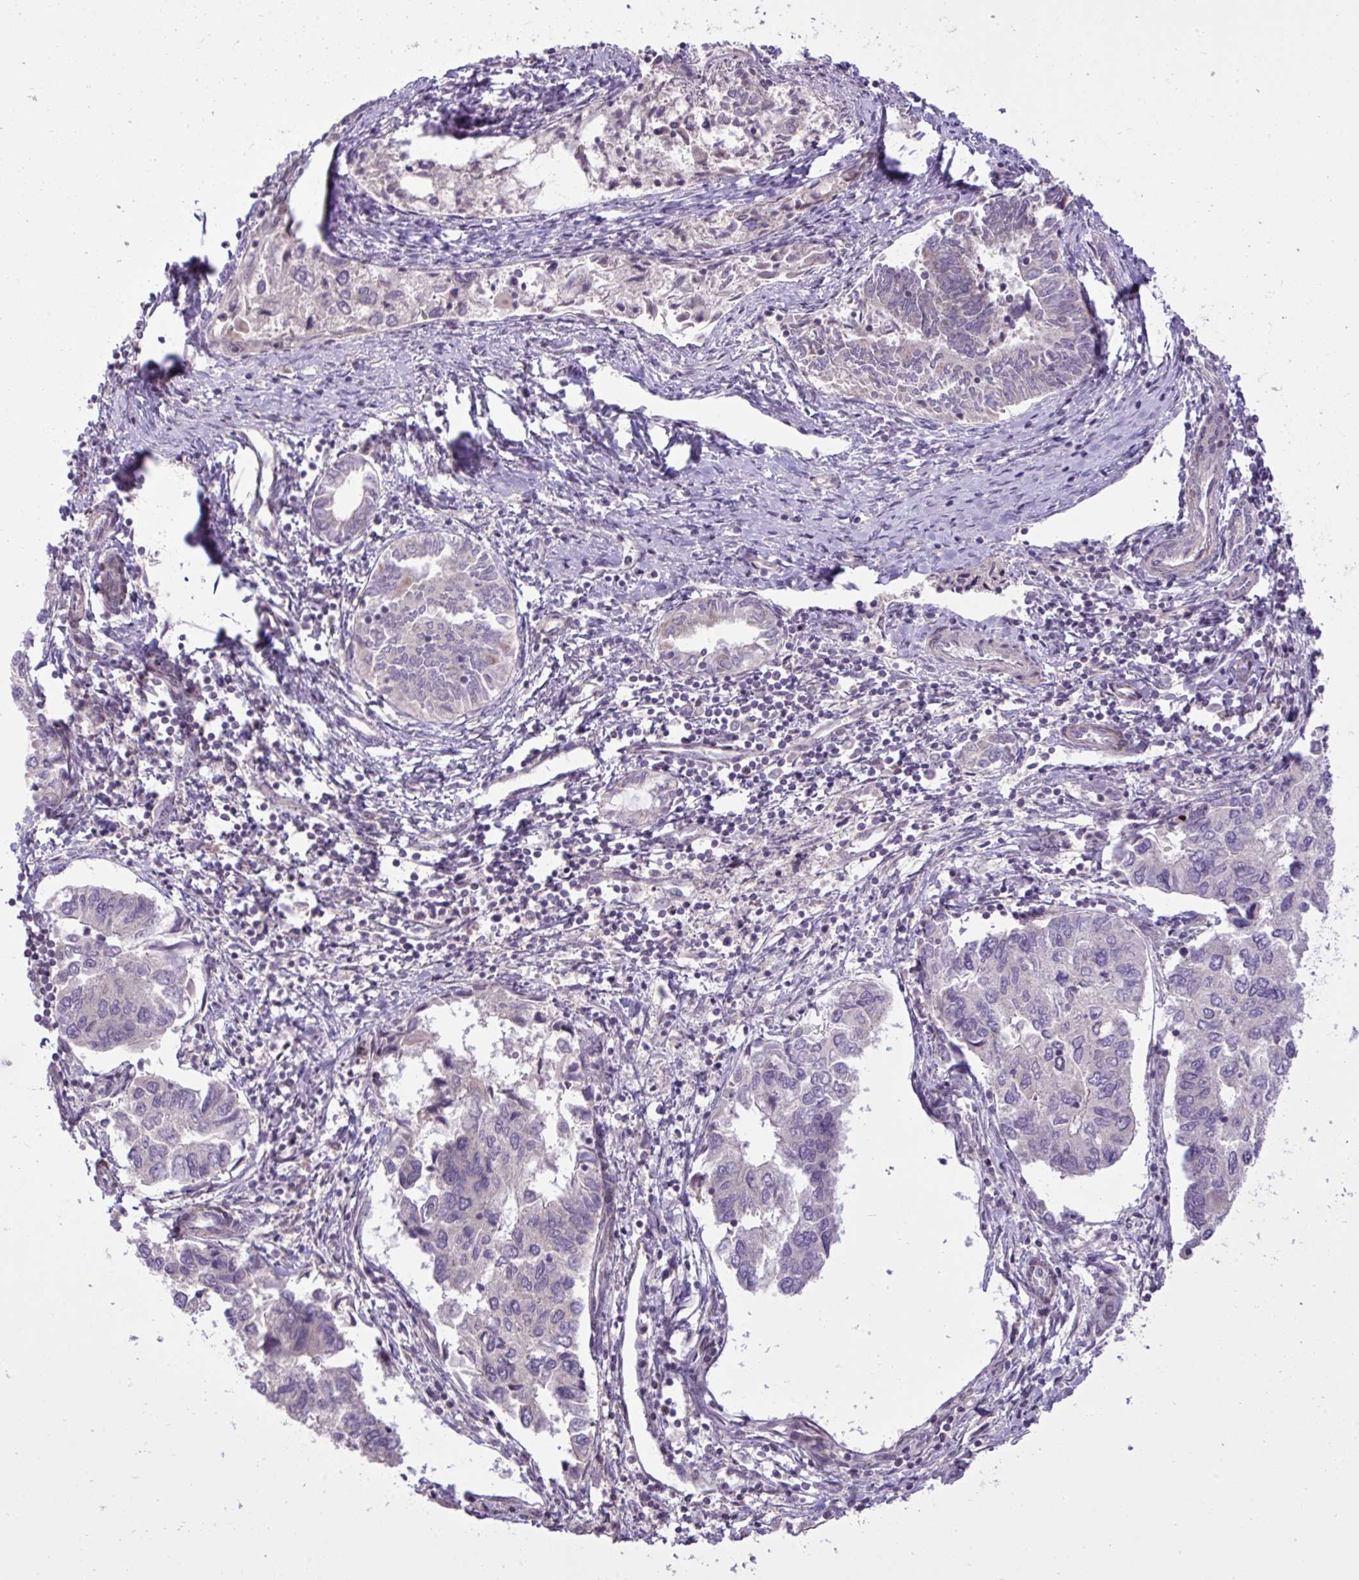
{"staining": {"intensity": "negative", "quantity": "none", "location": "none"}, "tissue": "endometrial cancer", "cell_type": "Tumor cells", "image_type": "cancer", "snomed": [{"axis": "morphology", "description": "Carcinoma, NOS"}, {"axis": "topography", "description": "Uterus"}], "caption": "Tumor cells are negative for protein expression in human endometrial cancer (carcinoma).", "gene": "CYP20A1", "patient": {"sex": "female", "age": 76}}